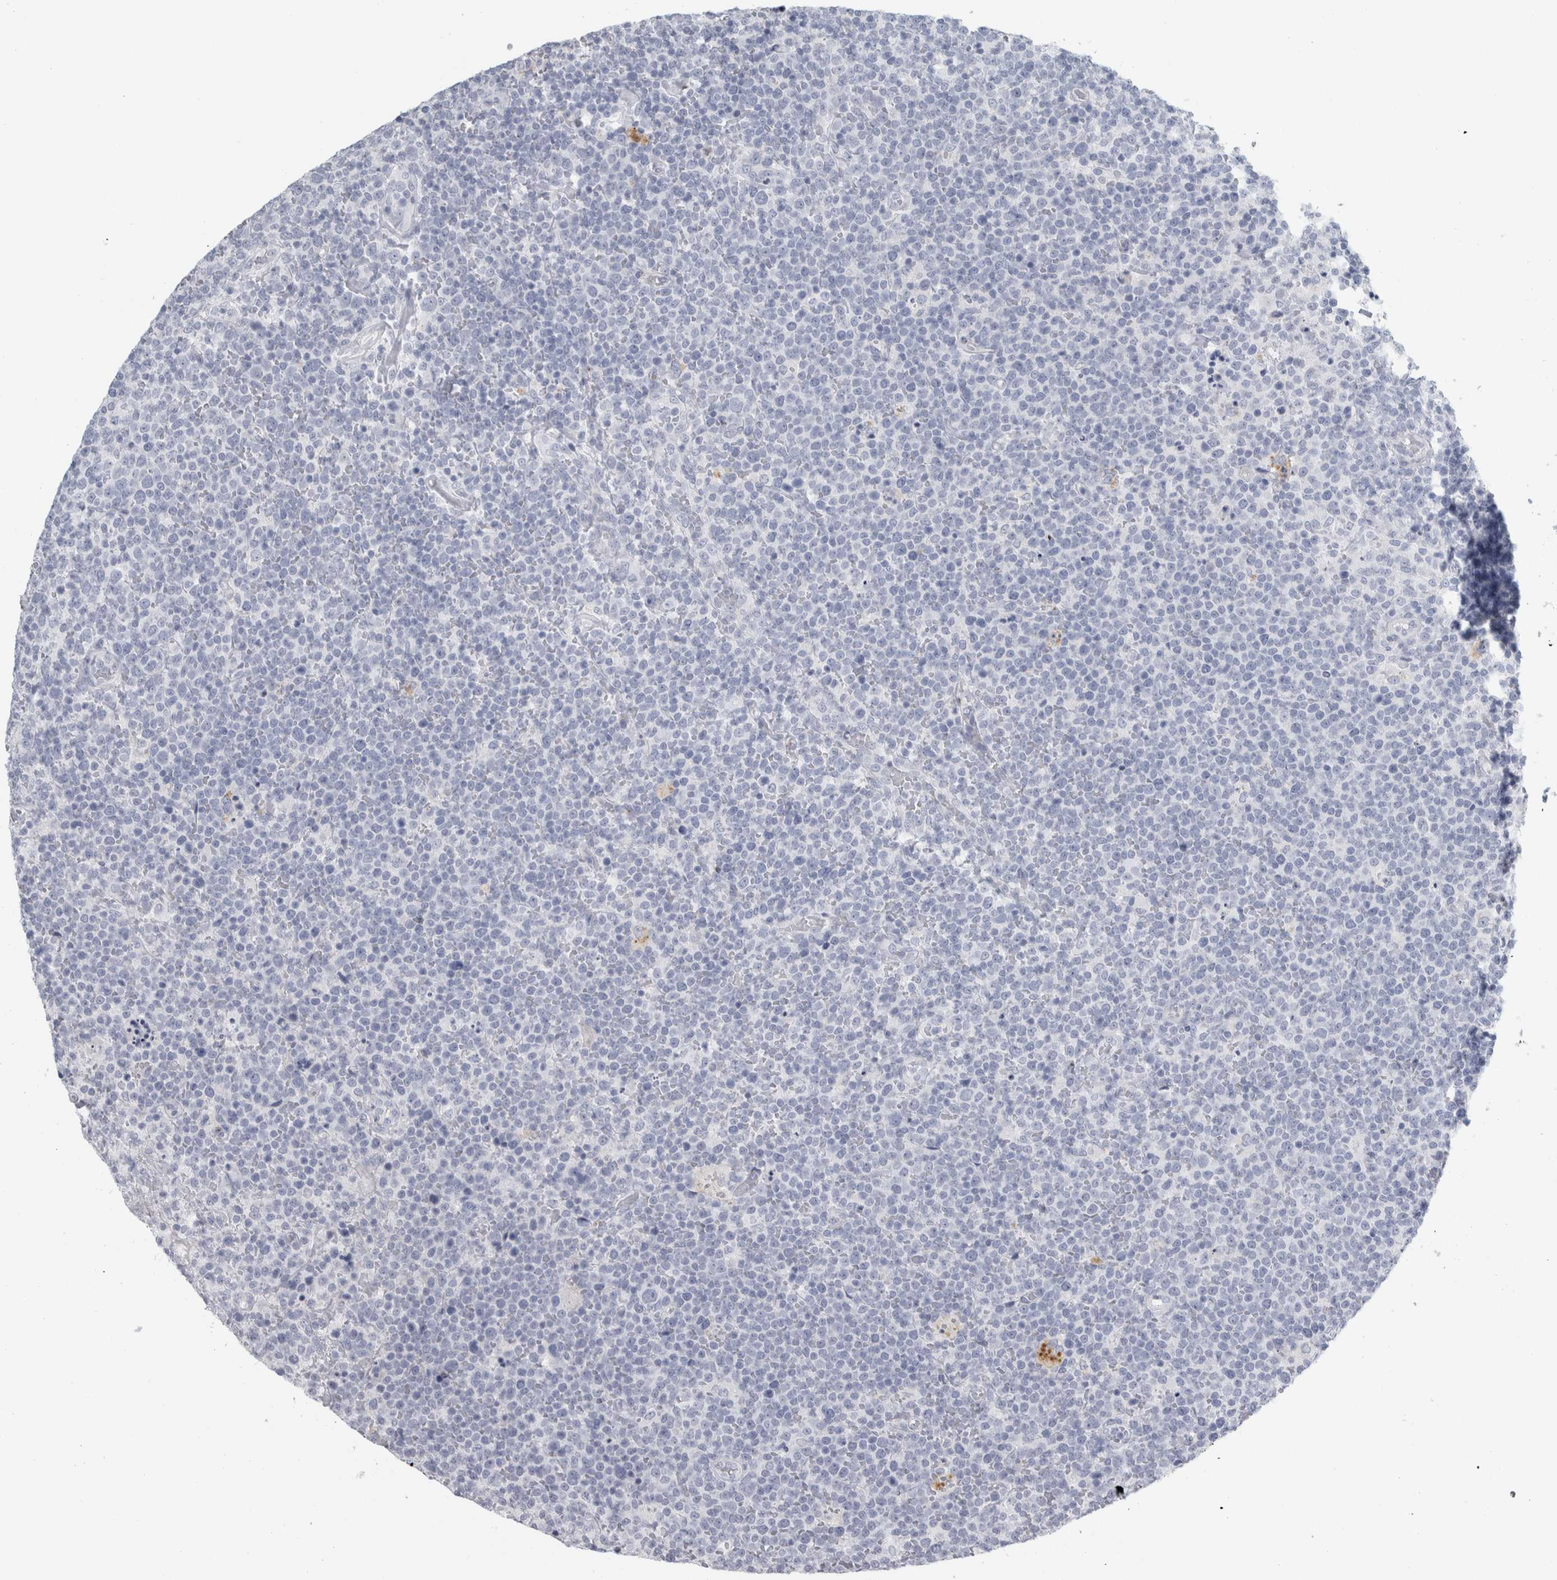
{"staining": {"intensity": "negative", "quantity": "none", "location": "none"}, "tissue": "lymphoma", "cell_type": "Tumor cells", "image_type": "cancer", "snomed": [{"axis": "morphology", "description": "Malignant lymphoma, non-Hodgkin's type, High grade"}, {"axis": "topography", "description": "Lymph node"}], "caption": "An IHC image of lymphoma is shown. There is no staining in tumor cells of lymphoma. (IHC, brightfield microscopy, high magnification).", "gene": "CPE", "patient": {"sex": "male", "age": 61}}